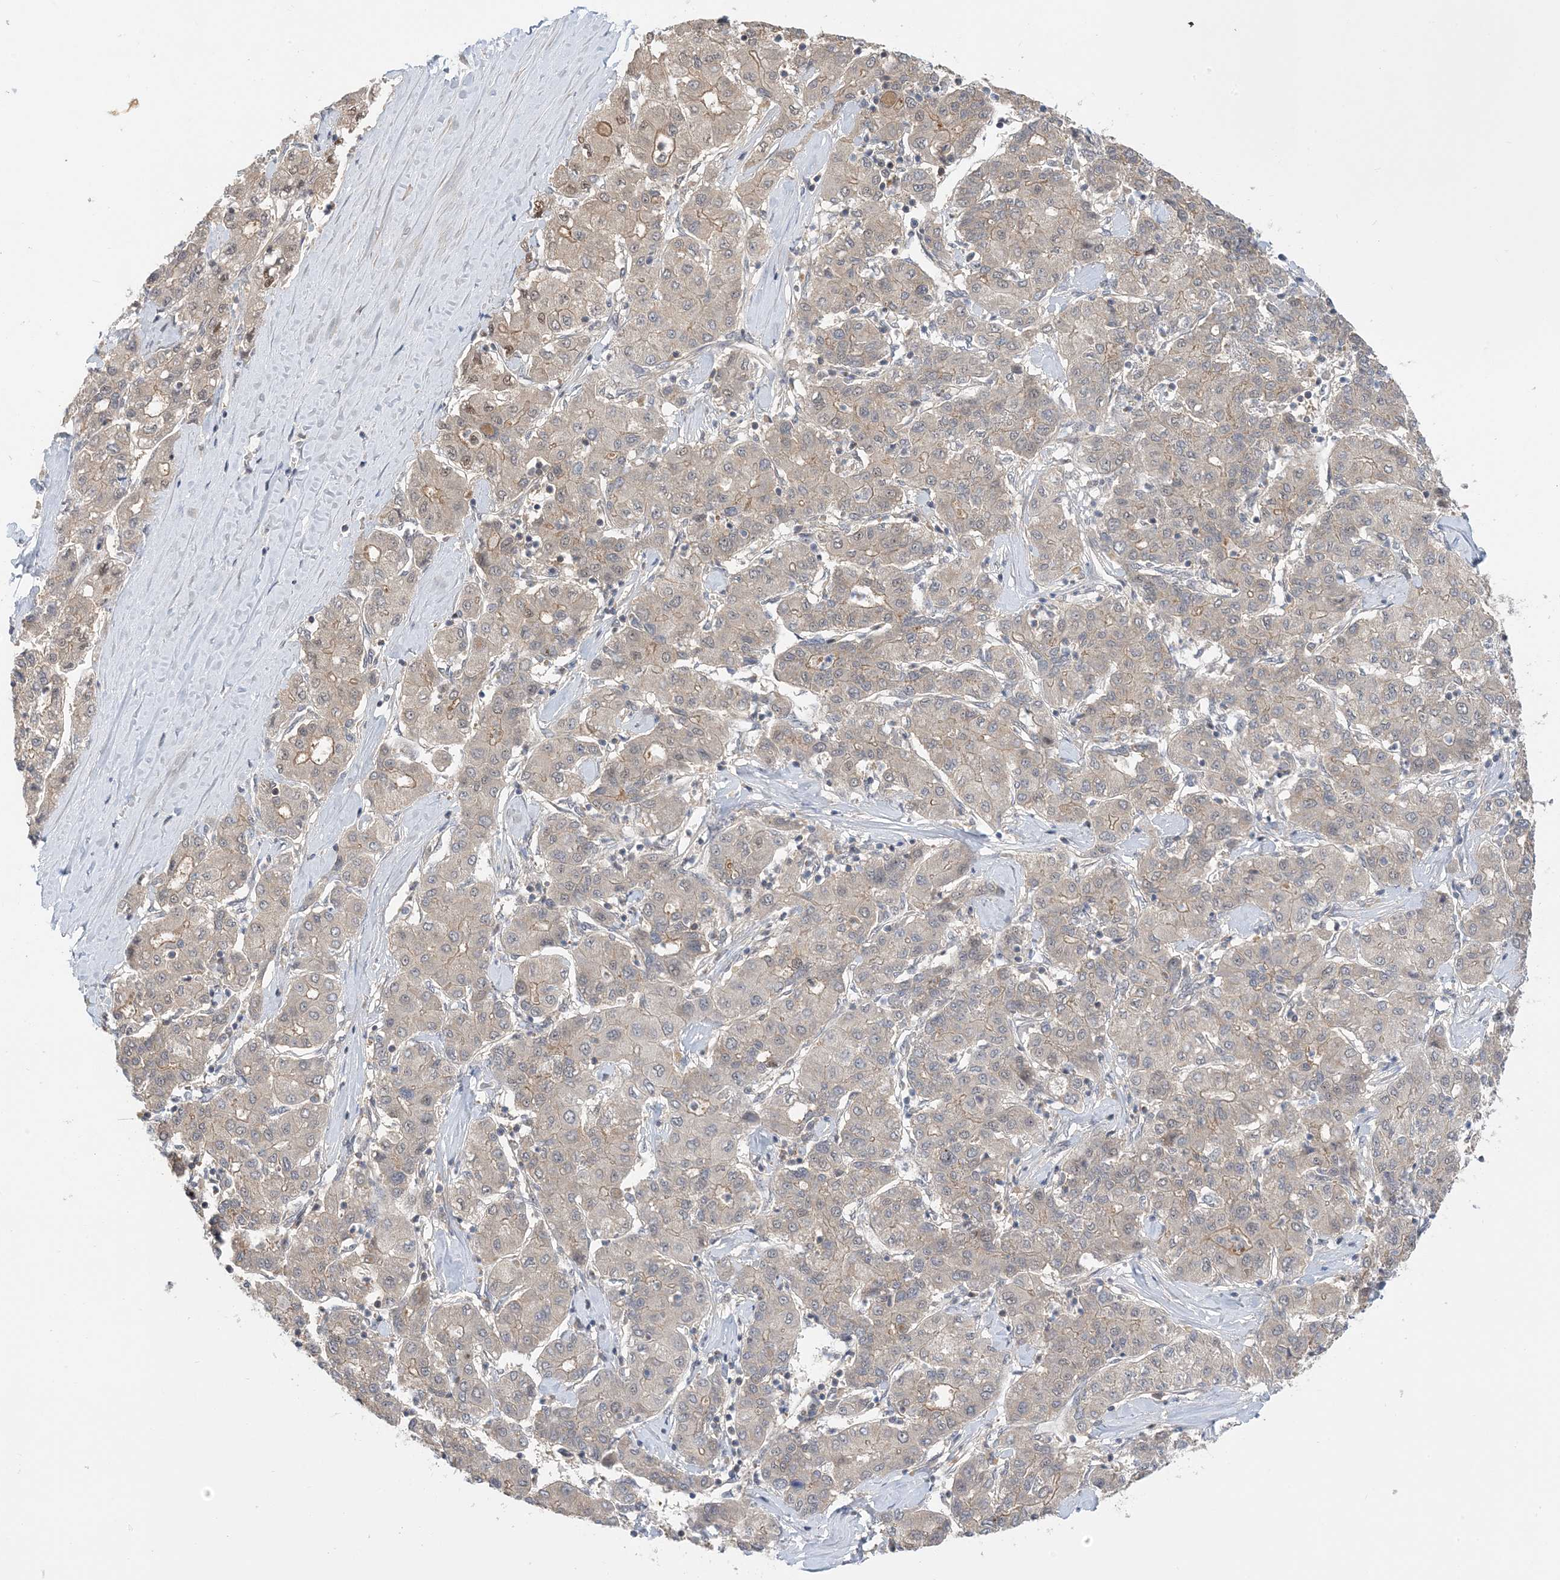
{"staining": {"intensity": "weak", "quantity": "25%-75%", "location": "cytoplasmic/membranous"}, "tissue": "liver cancer", "cell_type": "Tumor cells", "image_type": "cancer", "snomed": [{"axis": "morphology", "description": "Carcinoma, Hepatocellular, NOS"}, {"axis": "topography", "description": "Liver"}], "caption": "DAB immunohistochemical staining of human liver hepatocellular carcinoma reveals weak cytoplasmic/membranous protein positivity in approximately 25%-75% of tumor cells.", "gene": "WDR26", "patient": {"sex": "male", "age": 65}}